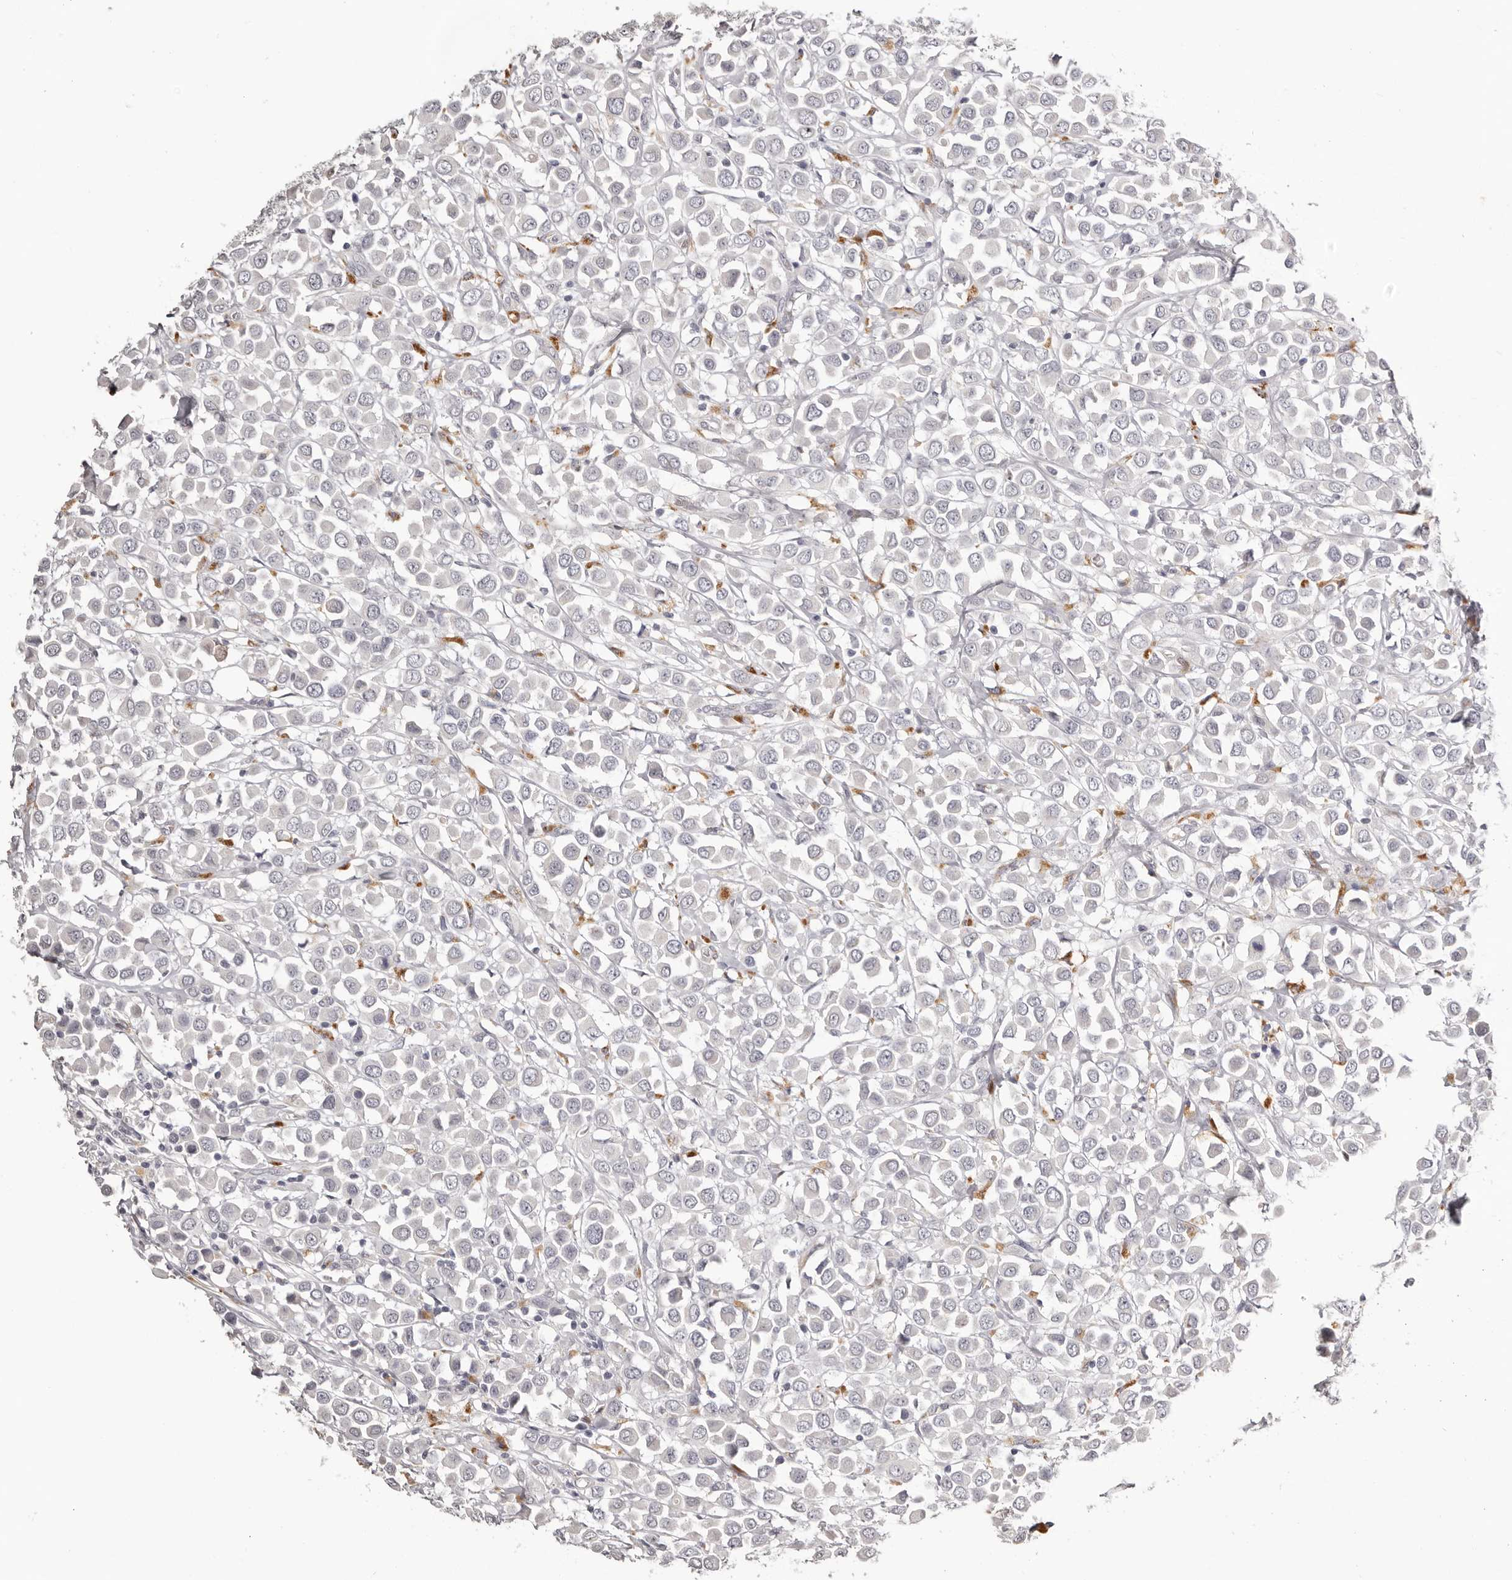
{"staining": {"intensity": "negative", "quantity": "none", "location": "none"}, "tissue": "breast cancer", "cell_type": "Tumor cells", "image_type": "cancer", "snomed": [{"axis": "morphology", "description": "Duct carcinoma"}, {"axis": "topography", "description": "Breast"}], "caption": "The histopathology image shows no staining of tumor cells in intraductal carcinoma (breast).", "gene": "PCDHB6", "patient": {"sex": "female", "age": 61}}